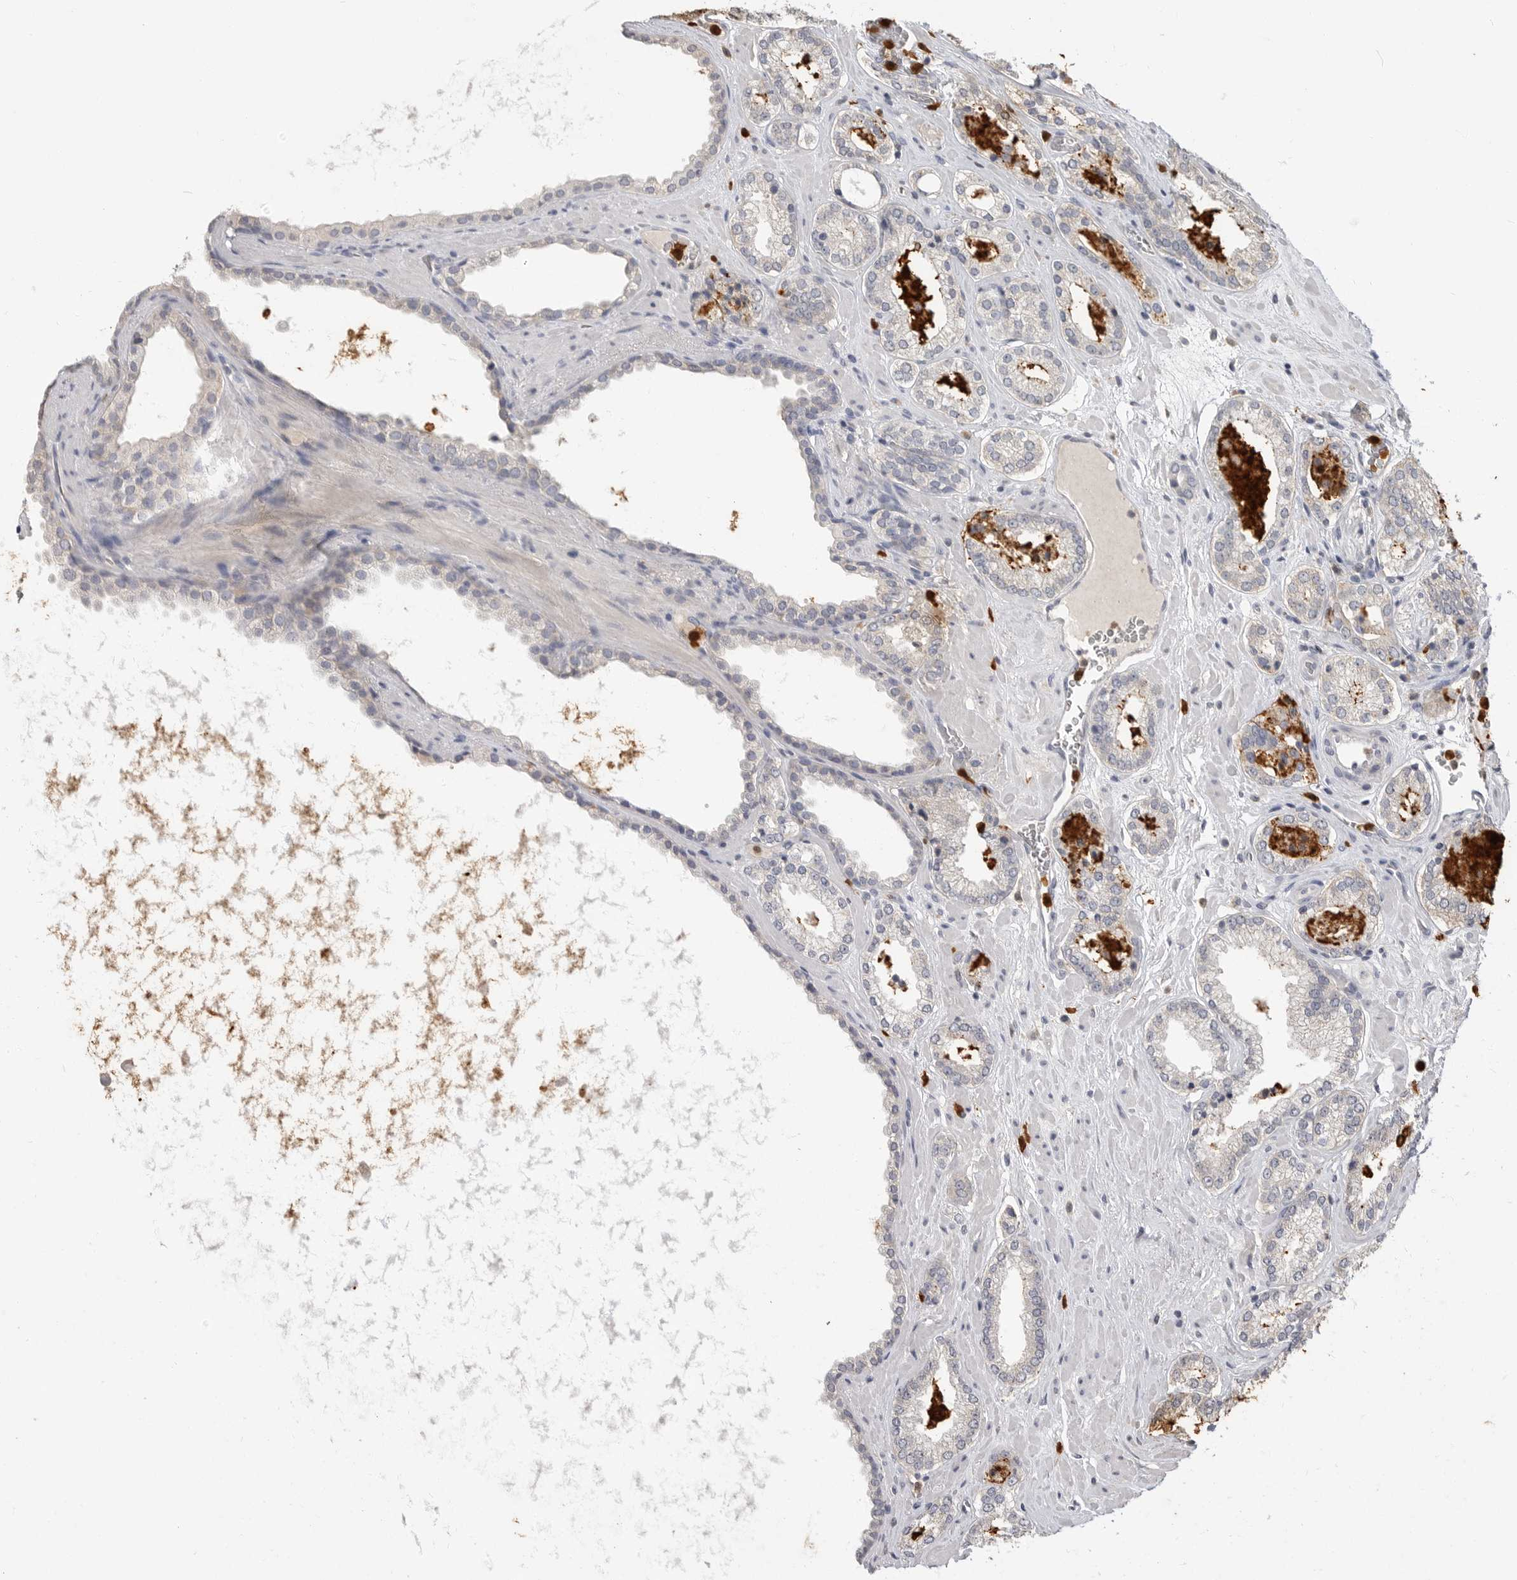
{"staining": {"intensity": "negative", "quantity": "none", "location": "none"}, "tissue": "prostate cancer", "cell_type": "Tumor cells", "image_type": "cancer", "snomed": [{"axis": "morphology", "description": "Adenocarcinoma, Low grade"}, {"axis": "topography", "description": "Prostate"}], "caption": "Human prostate cancer (adenocarcinoma (low-grade)) stained for a protein using IHC demonstrates no staining in tumor cells.", "gene": "LTBR", "patient": {"sex": "male", "age": 62}}